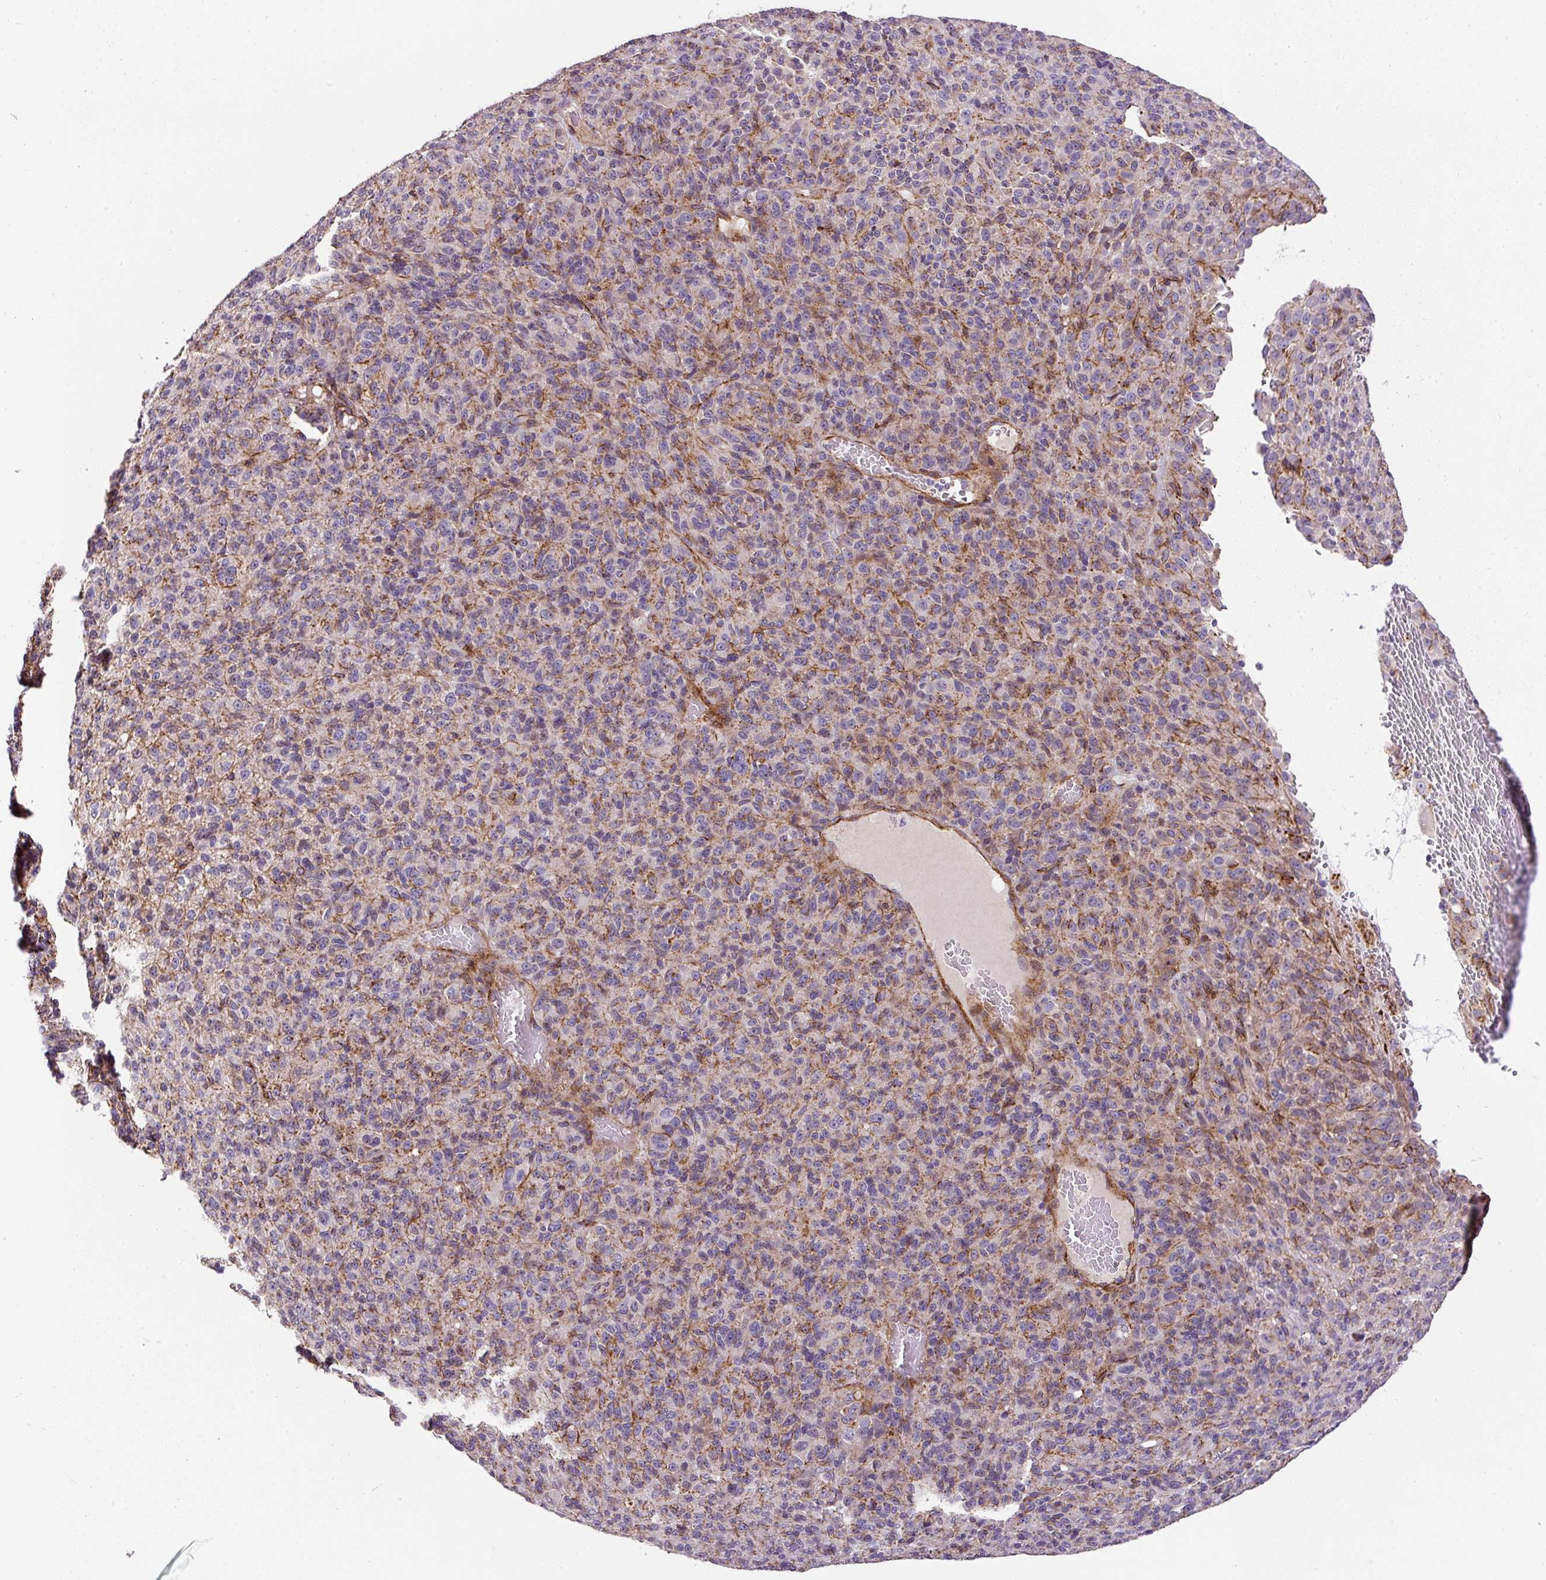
{"staining": {"intensity": "moderate", "quantity": "25%-75%", "location": "cytoplasmic/membranous"}, "tissue": "melanoma", "cell_type": "Tumor cells", "image_type": "cancer", "snomed": [{"axis": "morphology", "description": "Malignant melanoma, Metastatic site"}, {"axis": "topography", "description": "Brain"}], "caption": "Brown immunohistochemical staining in malignant melanoma (metastatic site) shows moderate cytoplasmic/membranous positivity in about 25%-75% of tumor cells.", "gene": "RNF170", "patient": {"sex": "female", "age": 56}}